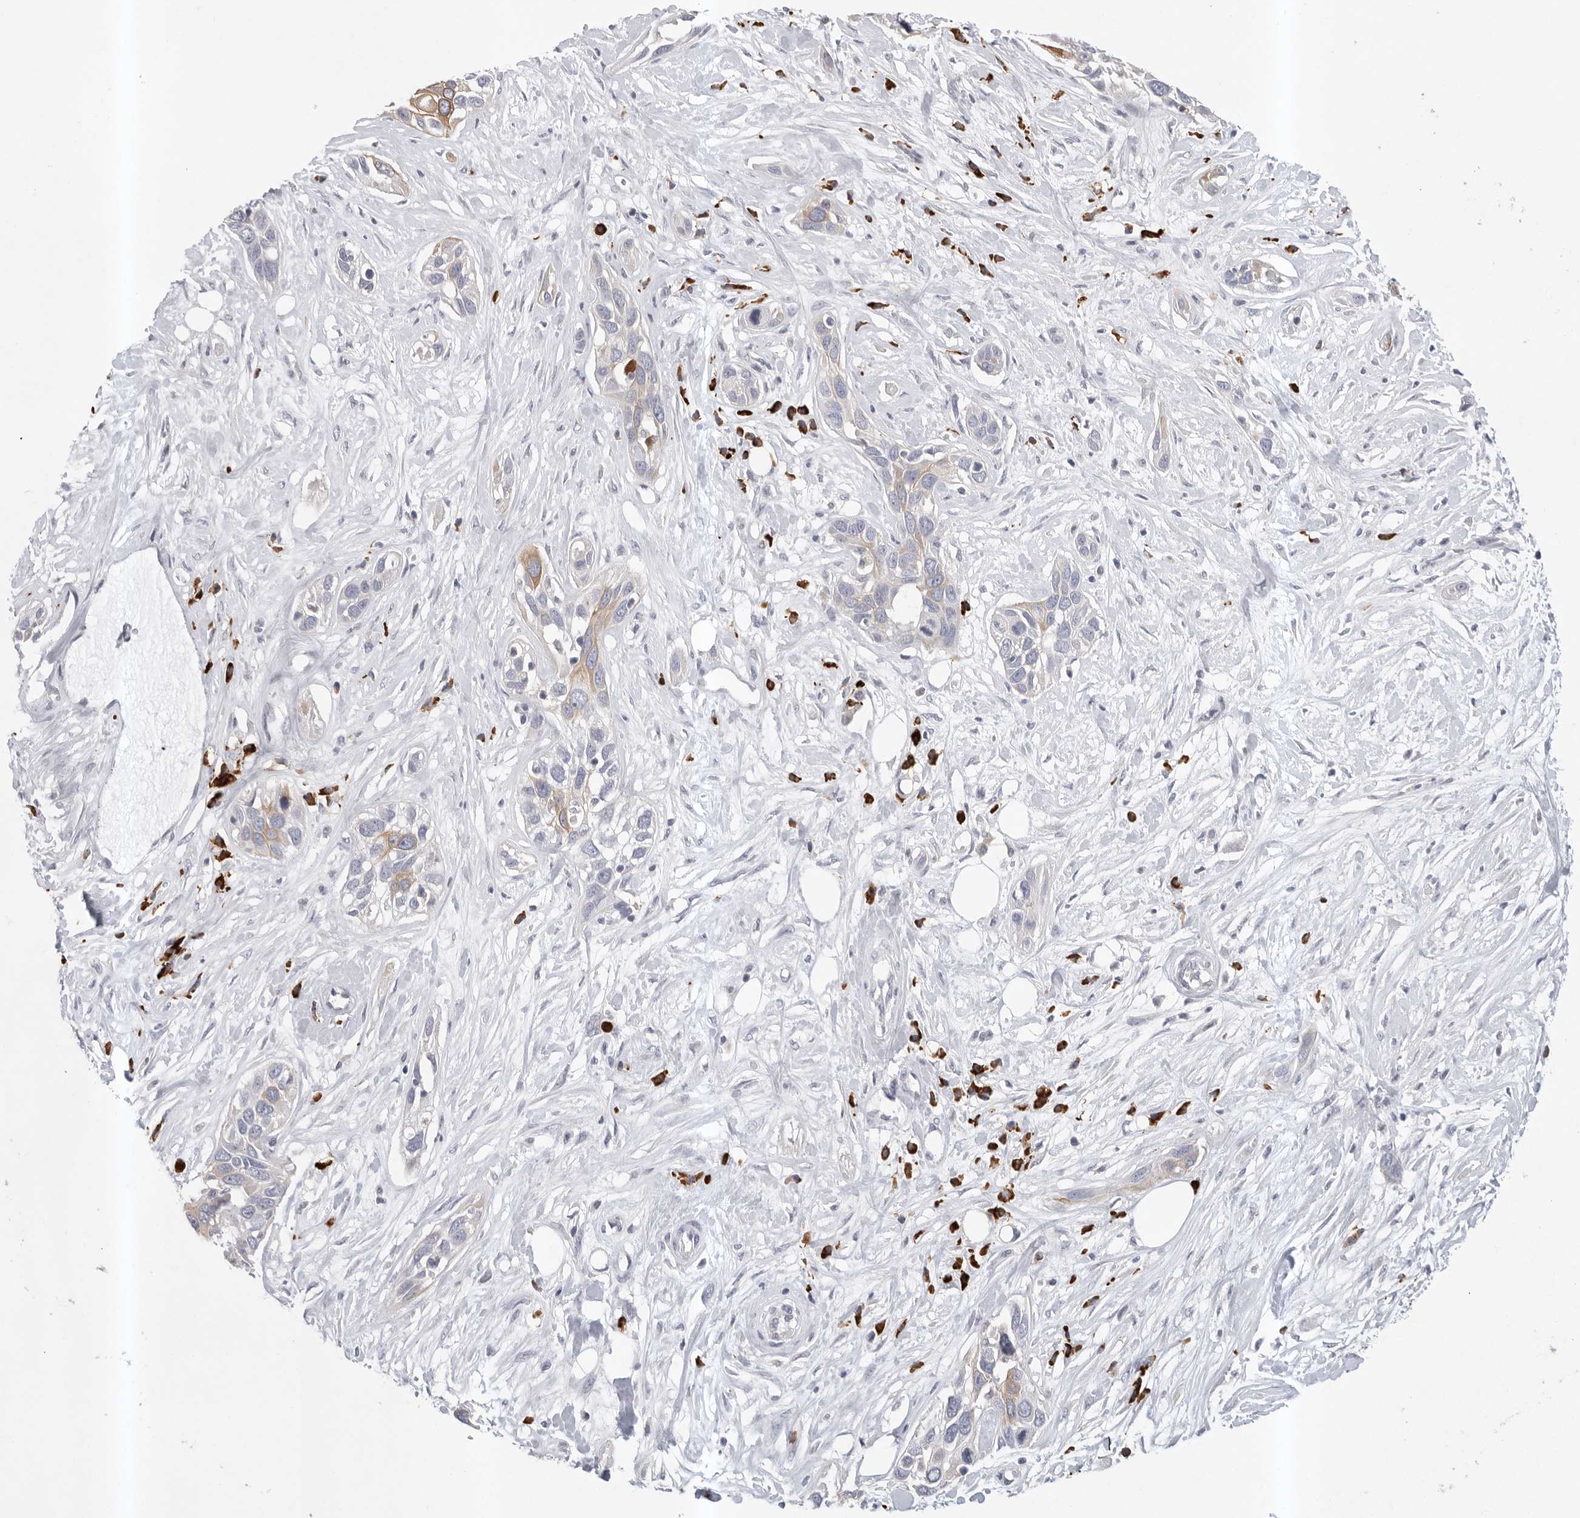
{"staining": {"intensity": "moderate", "quantity": "<25%", "location": "cytoplasmic/membranous"}, "tissue": "pancreatic cancer", "cell_type": "Tumor cells", "image_type": "cancer", "snomed": [{"axis": "morphology", "description": "Adenocarcinoma, NOS"}, {"axis": "topography", "description": "Pancreas"}], "caption": "Immunohistochemistry (DAB (3,3'-diaminobenzidine)) staining of human pancreatic cancer exhibits moderate cytoplasmic/membranous protein staining in approximately <25% of tumor cells. The staining was performed using DAB to visualize the protein expression in brown, while the nuclei were stained in blue with hematoxylin (Magnification: 20x).", "gene": "TMEM69", "patient": {"sex": "female", "age": 60}}